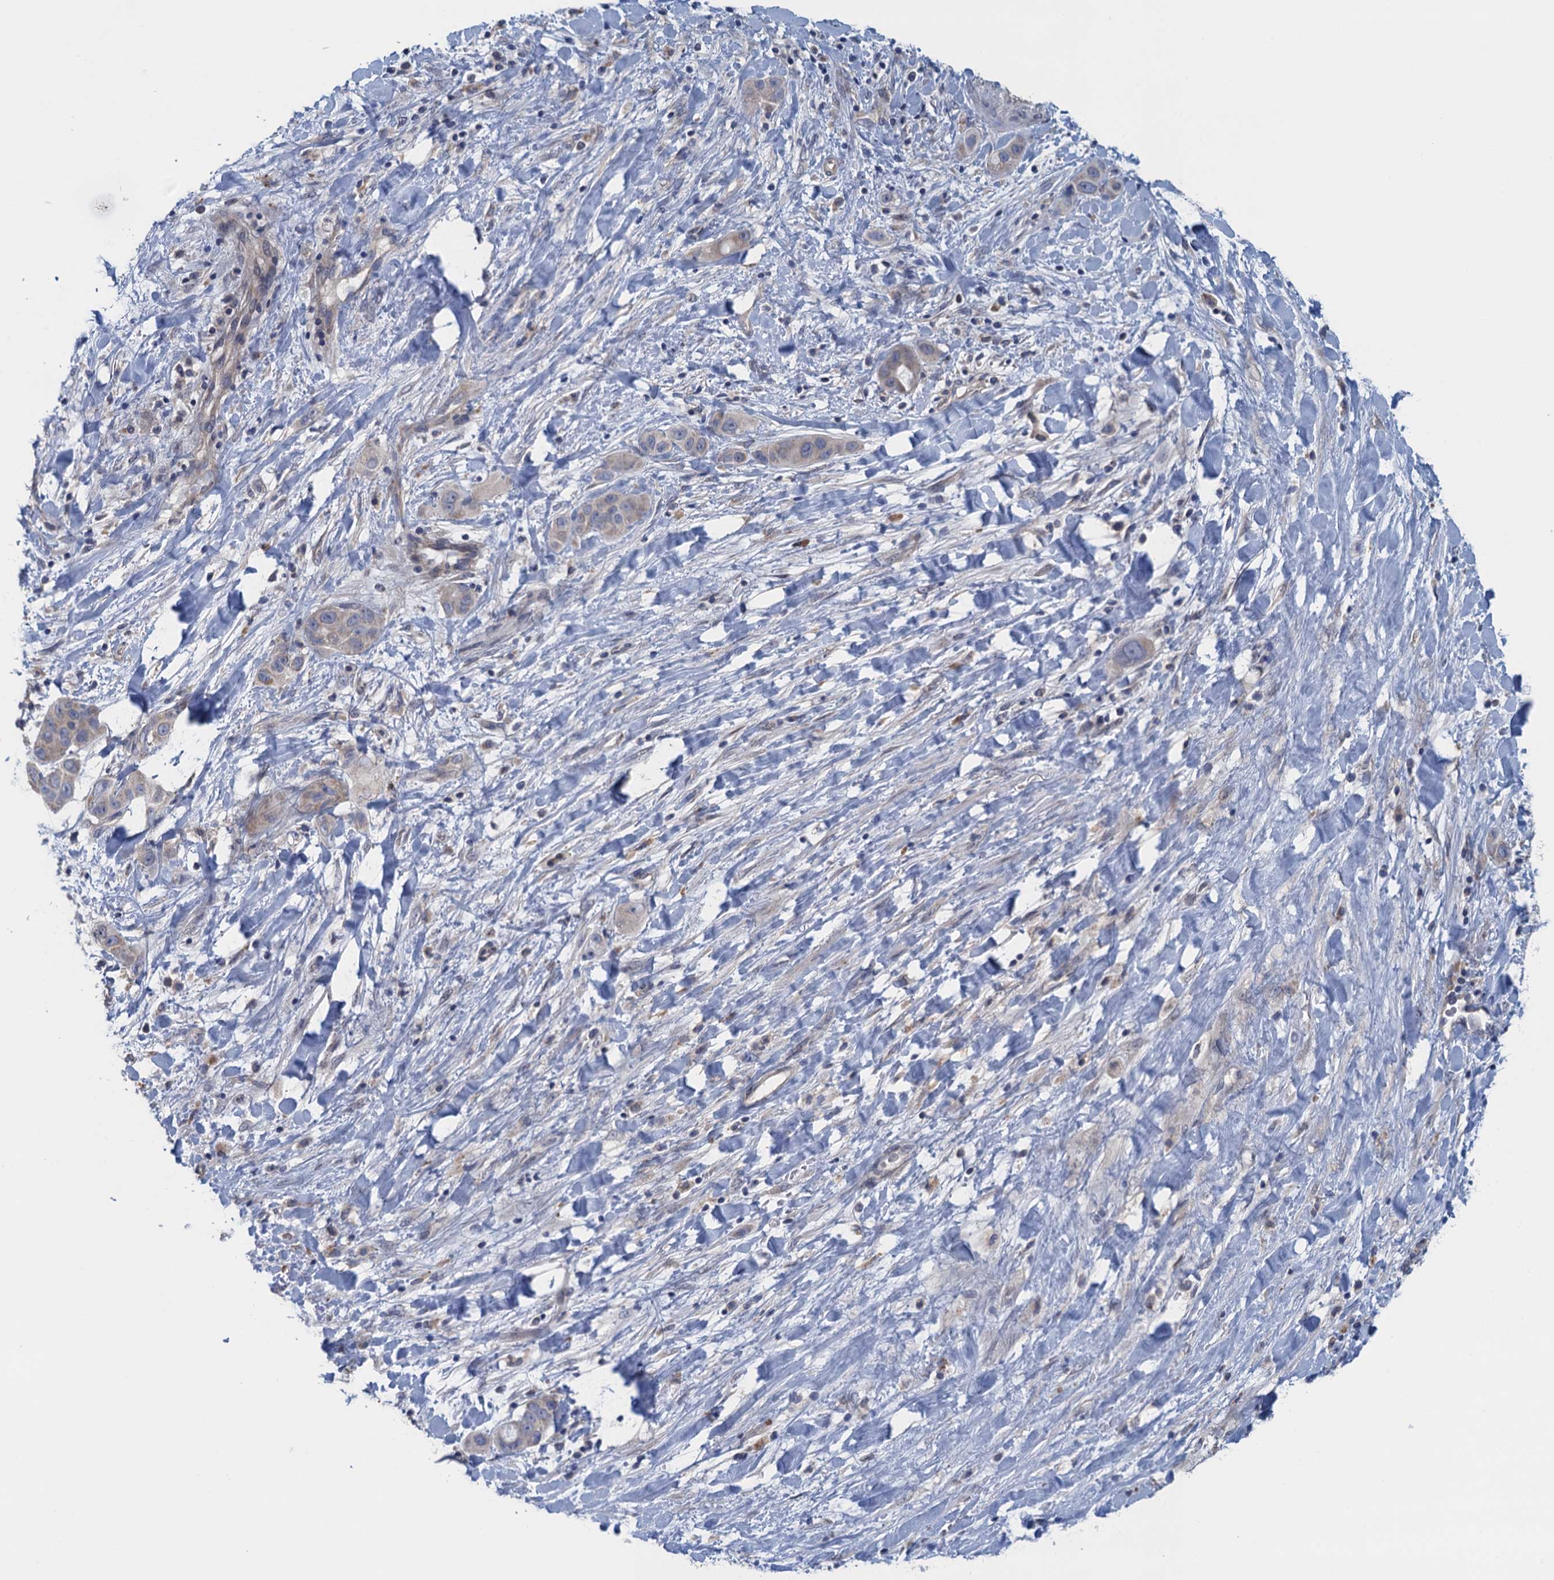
{"staining": {"intensity": "negative", "quantity": "none", "location": "none"}, "tissue": "liver cancer", "cell_type": "Tumor cells", "image_type": "cancer", "snomed": [{"axis": "morphology", "description": "Cholangiocarcinoma"}, {"axis": "topography", "description": "Liver"}], "caption": "Immunohistochemical staining of cholangiocarcinoma (liver) reveals no significant positivity in tumor cells.", "gene": "CTU2", "patient": {"sex": "female", "age": 52}}